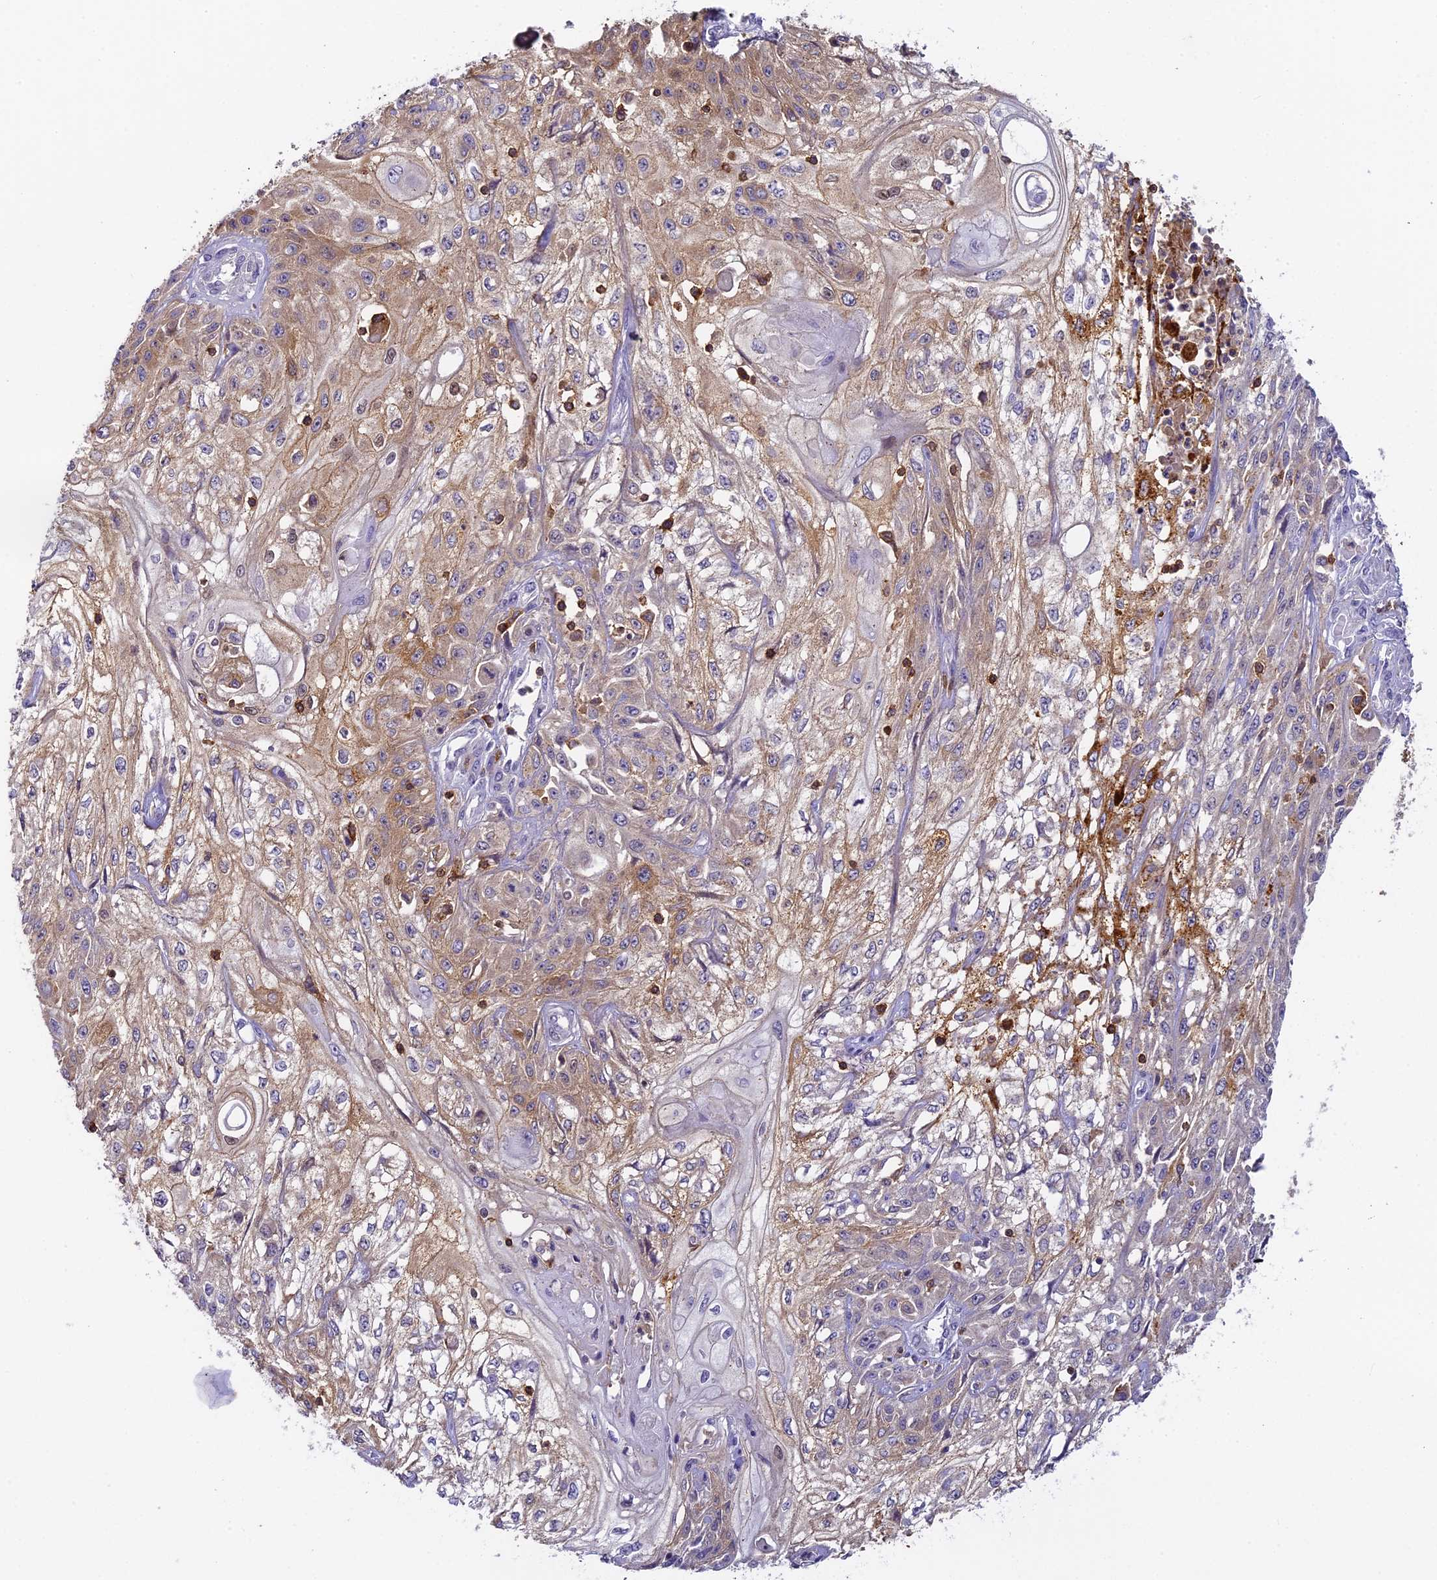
{"staining": {"intensity": "weak", "quantity": "25%-75%", "location": "cytoplasmic/membranous"}, "tissue": "skin cancer", "cell_type": "Tumor cells", "image_type": "cancer", "snomed": [{"axis": "morphology", "description": "Squamous cell carcinoma, NOS"}, {"axis": "morphology", "description": "Squamous cell carcinoma, metastatic, NOS"}, {"axis": "topography", "description": "Skin"}, {"axis": "topography", "description": "Lymph node"}], "caption": "Immunohistochemistry histopathology image of neoplastic tissue: human skin metastatic squamous cell carcinoma stained using IHC demonstrates low levels of weak protein expression localized specifically in the cytoplasmic/membranous of tumor cells, appearing as a cytoplasmic/membranous brown color.", "gene": "FYB1", "patient": {"sex": "male", "age": 75}}